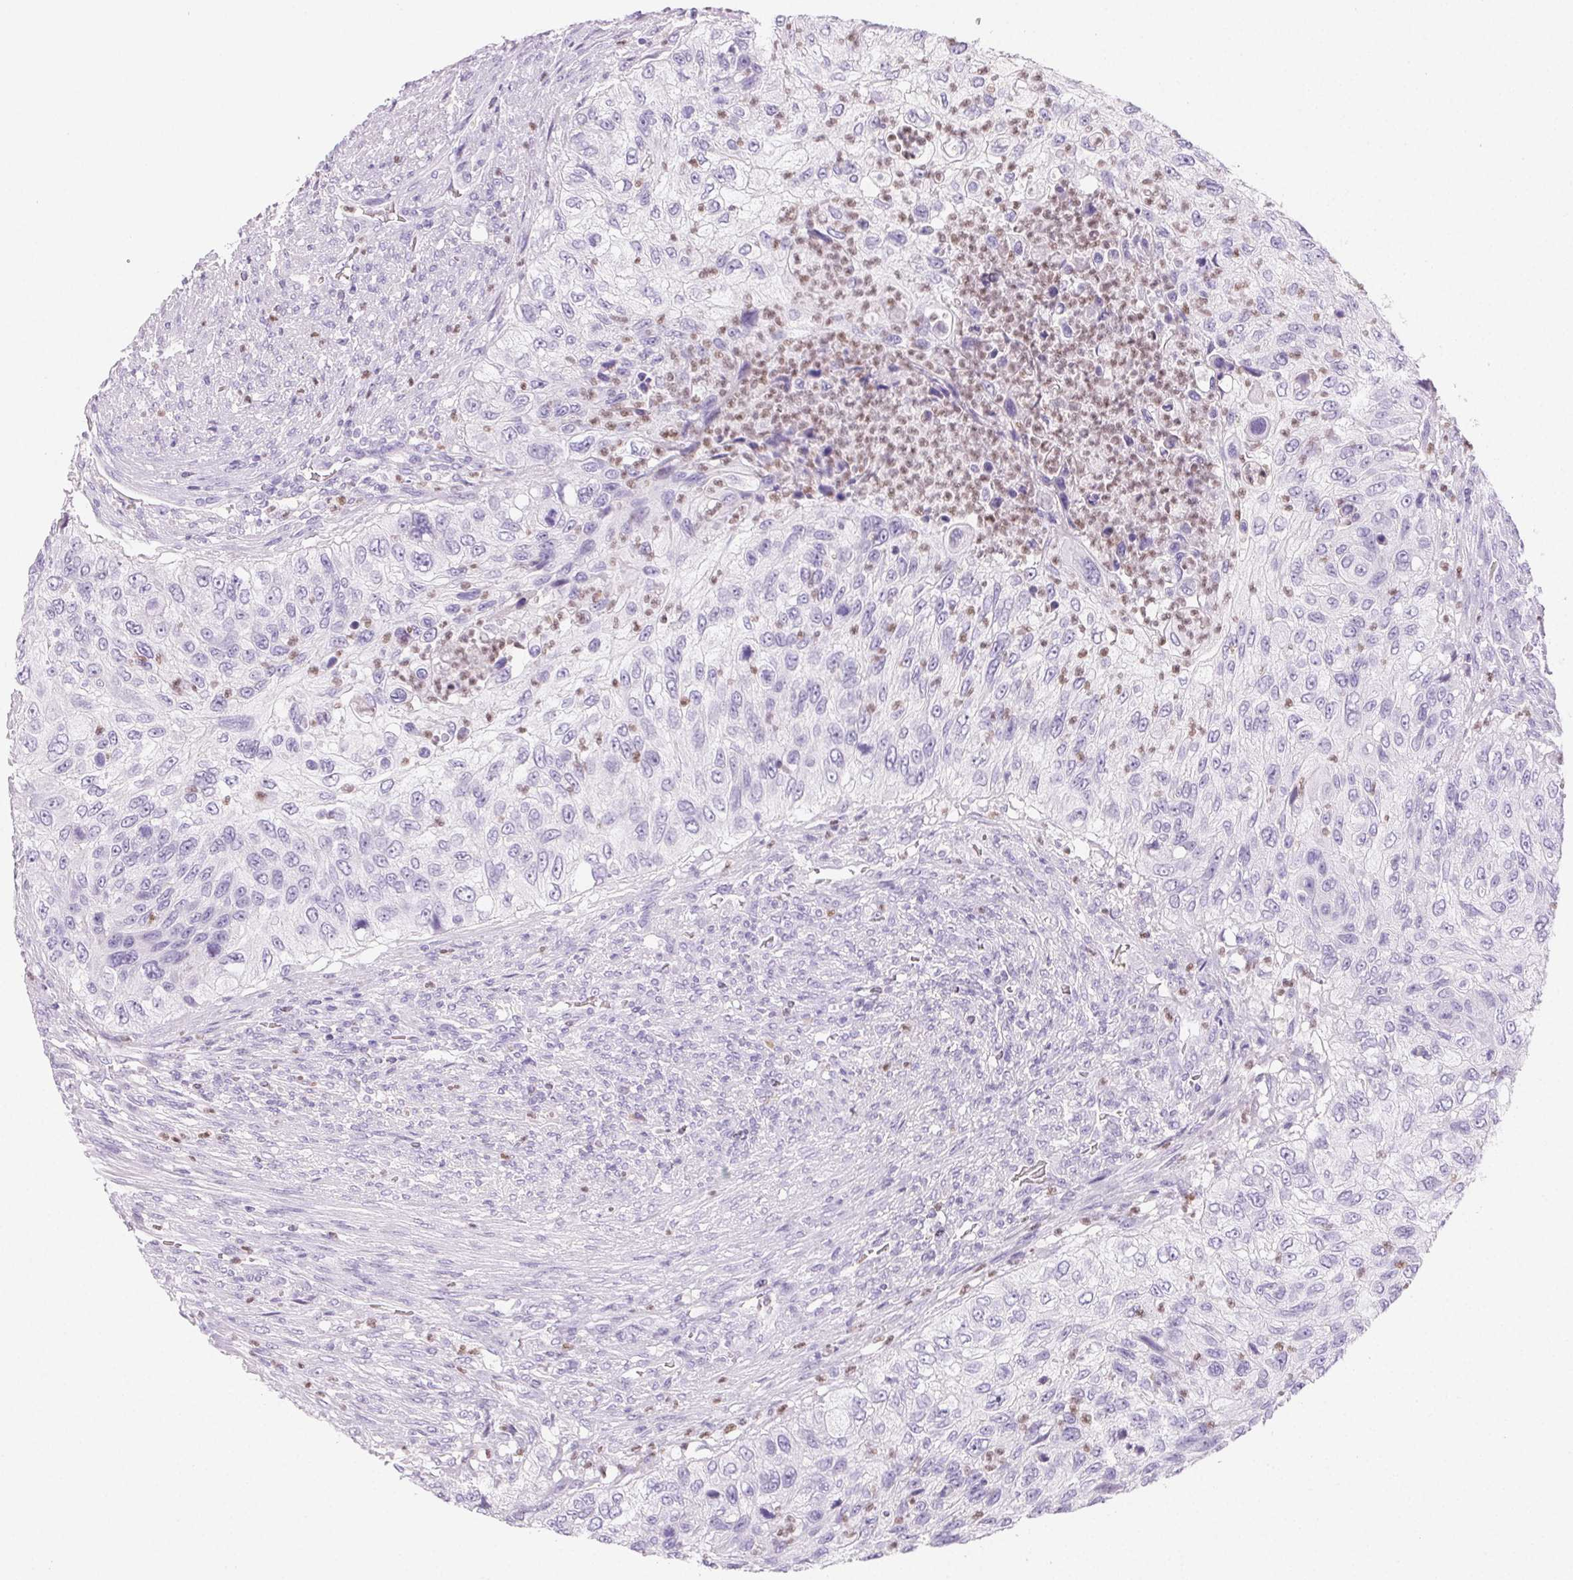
{"staining": {"intensity": "negative", "quantity": "none", "location": "none"}, "tissue": "urothelial cancer", "cell_type": "Tumor cells", "image_type": "cancer", "snomed": [{"axis": "morphology", "description": "Urothelial carcinoma, High grade"}, {"axis": "topography", "description": "Urinary bladder"}], "caption": "Tumor cells show no significant expression in urothelial carcinoma (high-grade).", "gene": "PADI4", "patient": {"sex": "female", "age": 60}}